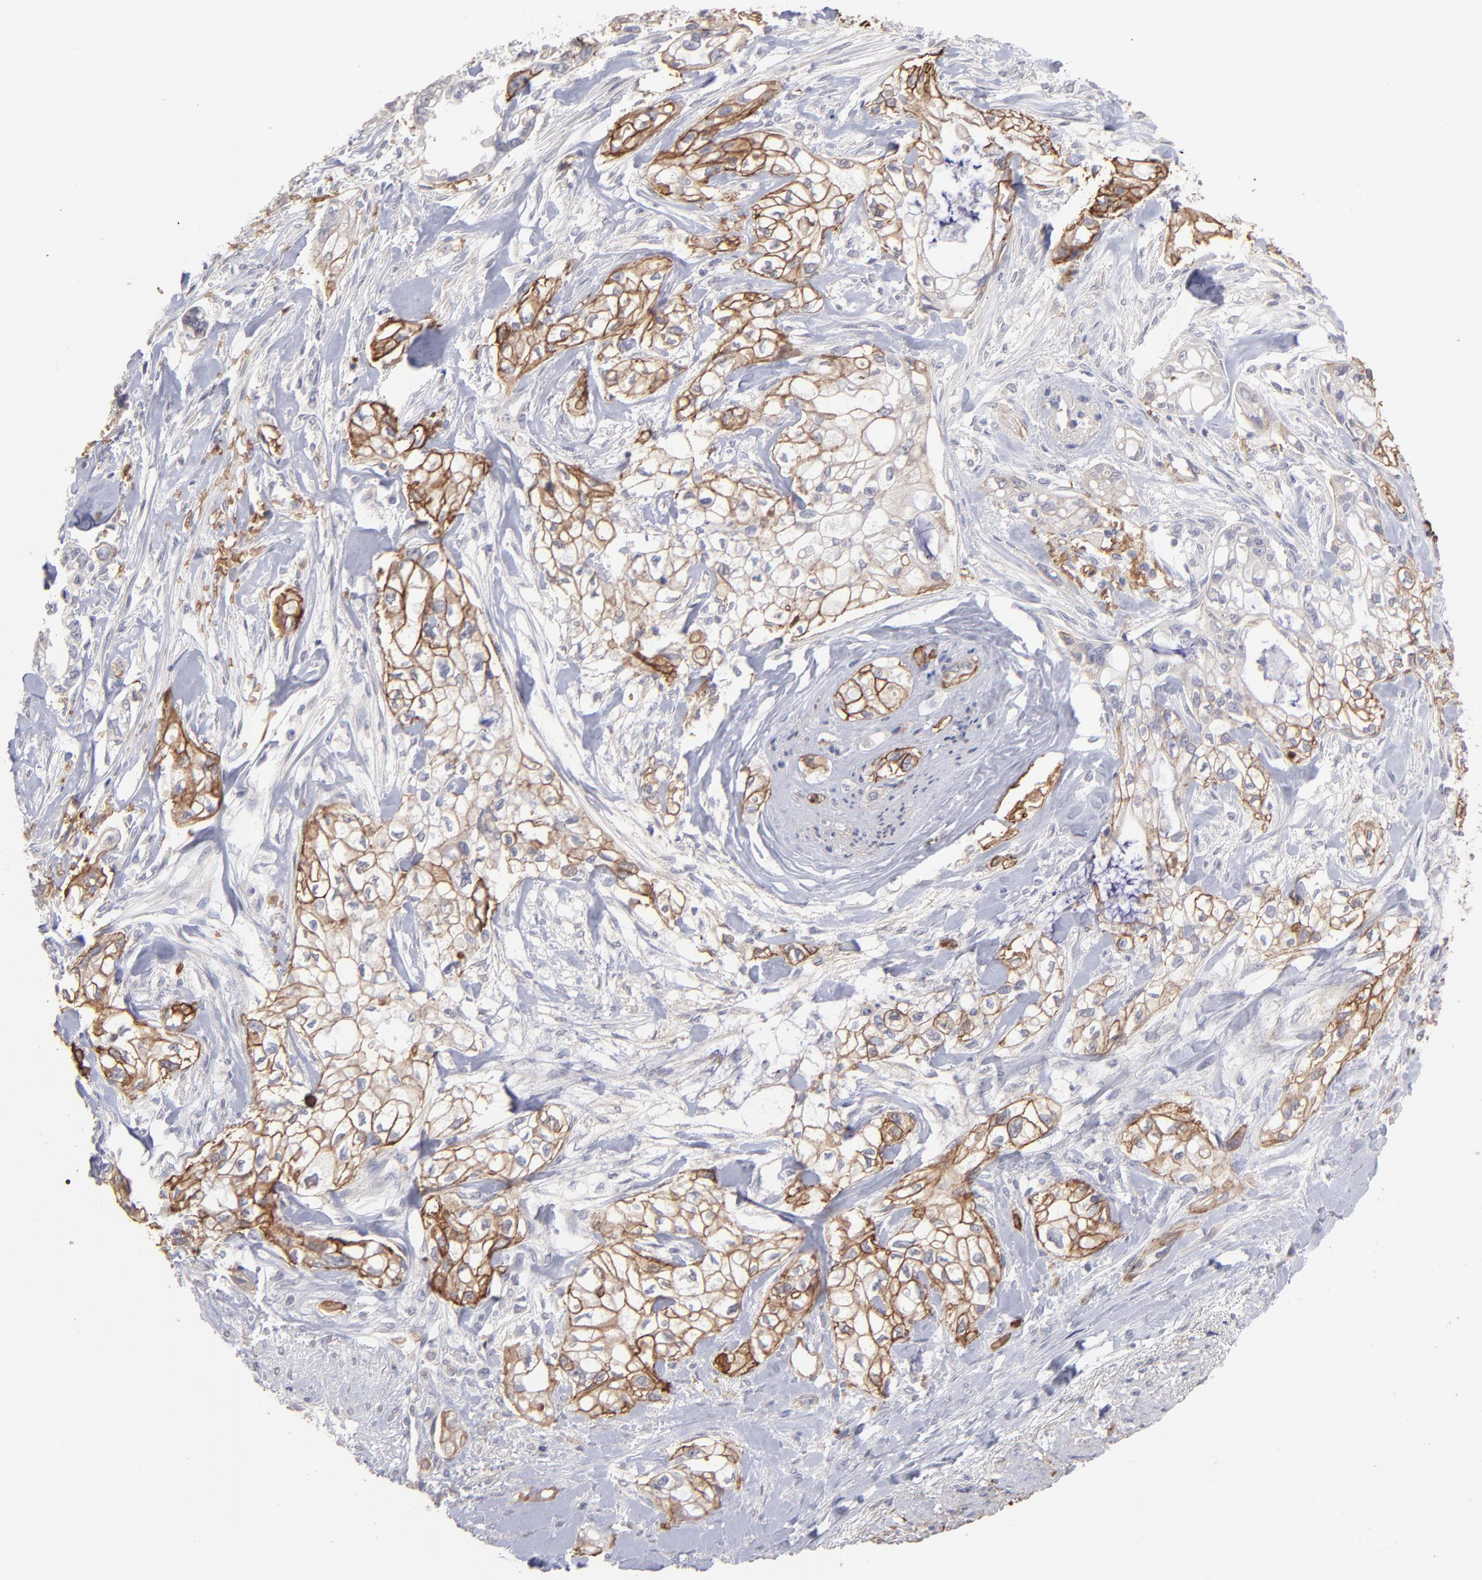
{"staining": {"intensity": "strong", "quantity": "25%-75%", "location": "cytoplasmic/membranous"}, "tissue": "pancreatic cancer", "cell_type": "Tumor cells", "image_type": "cancer", "snomed": [{"axis": "morphology", "description": "Normal tissue, NOS"}, {"axis": "topography", "description": "Pancreas"}], "caption": "Protein staining reveals strong cytoplasmic/membranous expression in about 25%-75% of tumor cells in pancreatic cancer.", "gene": "F13B", "patient": {"sex": "male", "age": 42}}